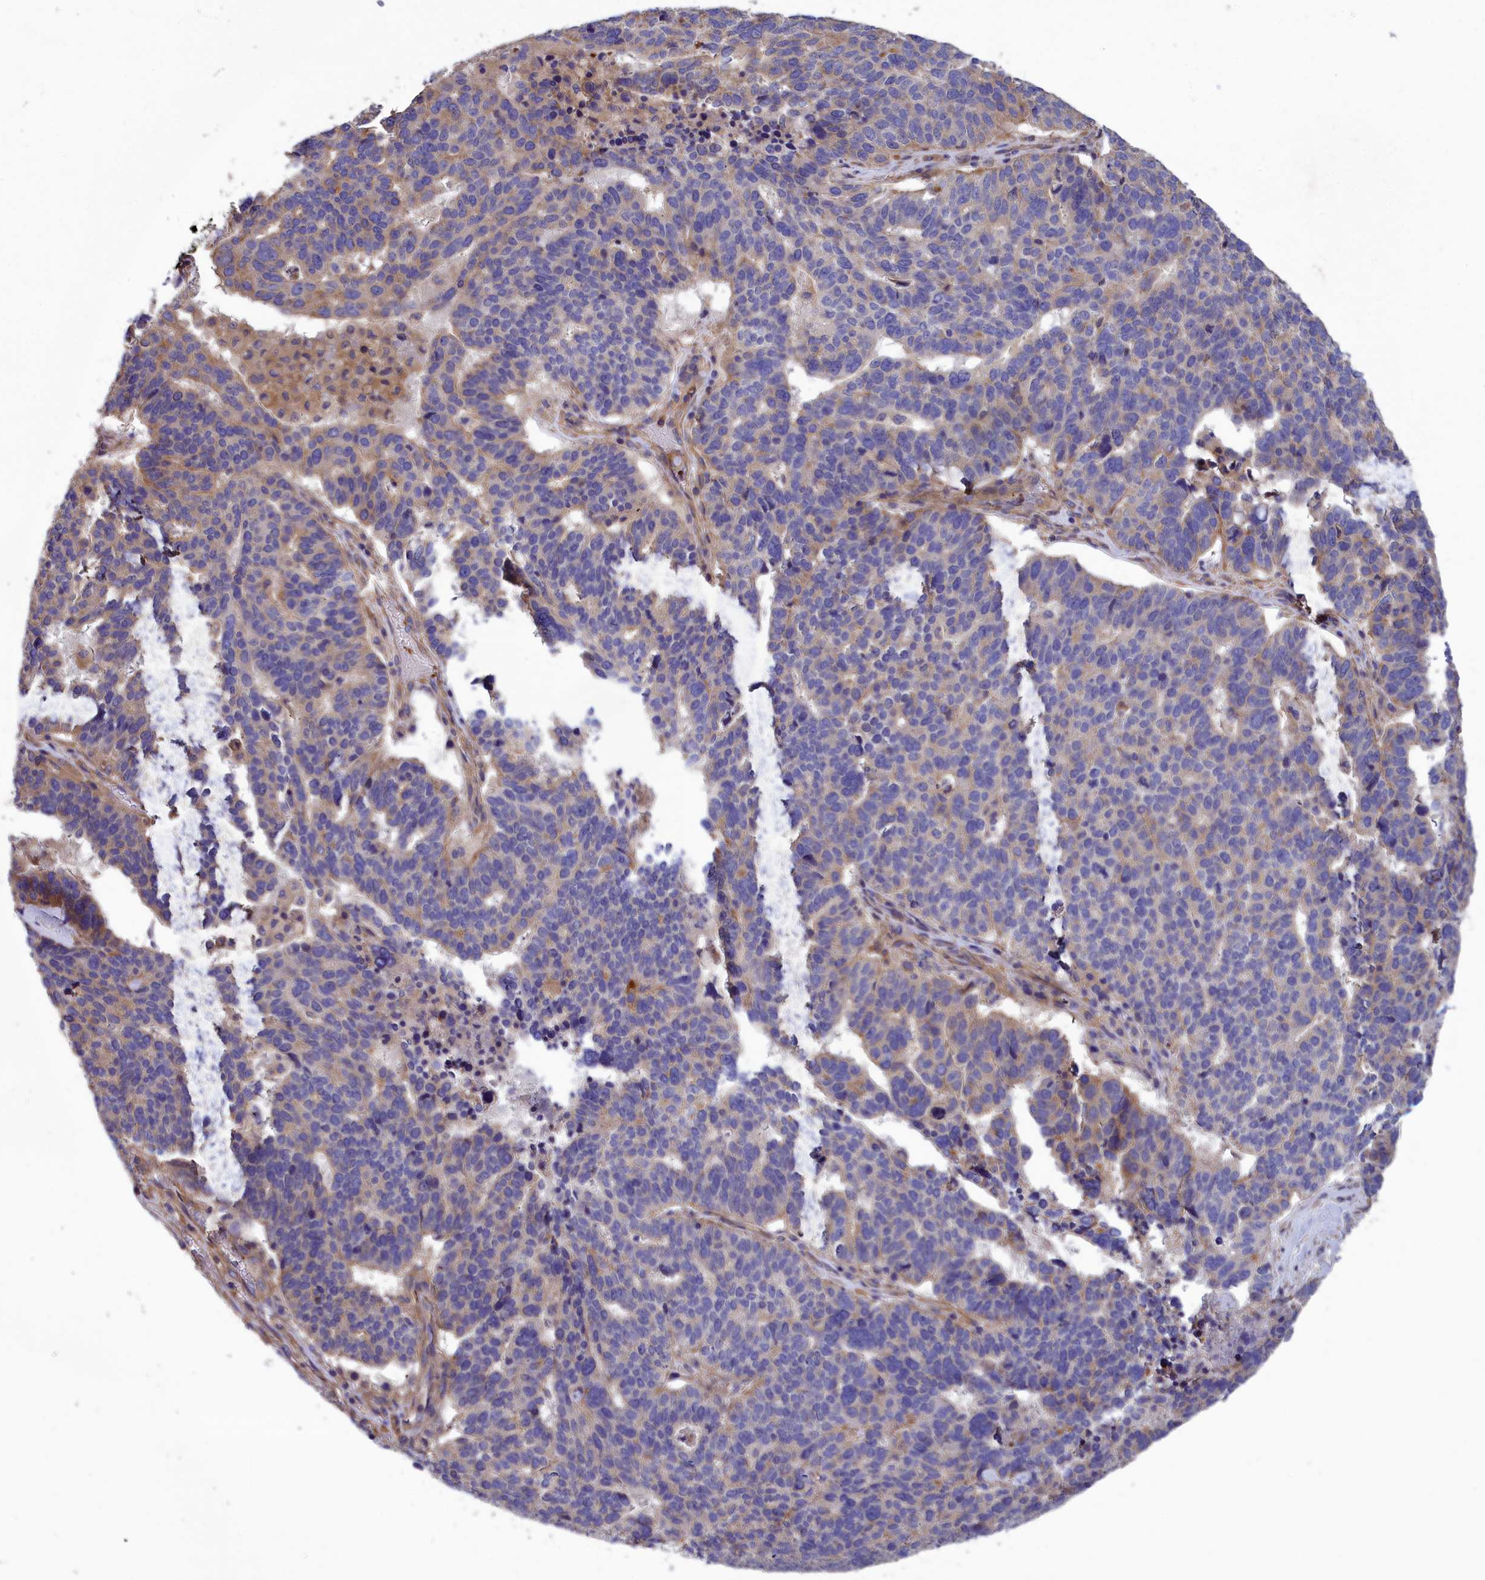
{"staining": {"intensity": "moderate", "quantity": "<25%", "location": "cytoplasmic/membranous"}, "tissue": "ovarian cancer", "cell_type": "Tumor cells", "image_type": "cancer", "snomed": [{"axis": "morphology", "description": "Cystadenocarcinoma, serous, NOS"}, {"axis": "topography", "description": "Ovary"}], "caption": "An image showing moderate cytoplasmic/membranous expression in about <25% of tumor cells in ovarian cancer, as visualized by brown immunohistochemical staining.", "gene": "AMDHD2", "patient": {"sex": "female", "age": 59}}